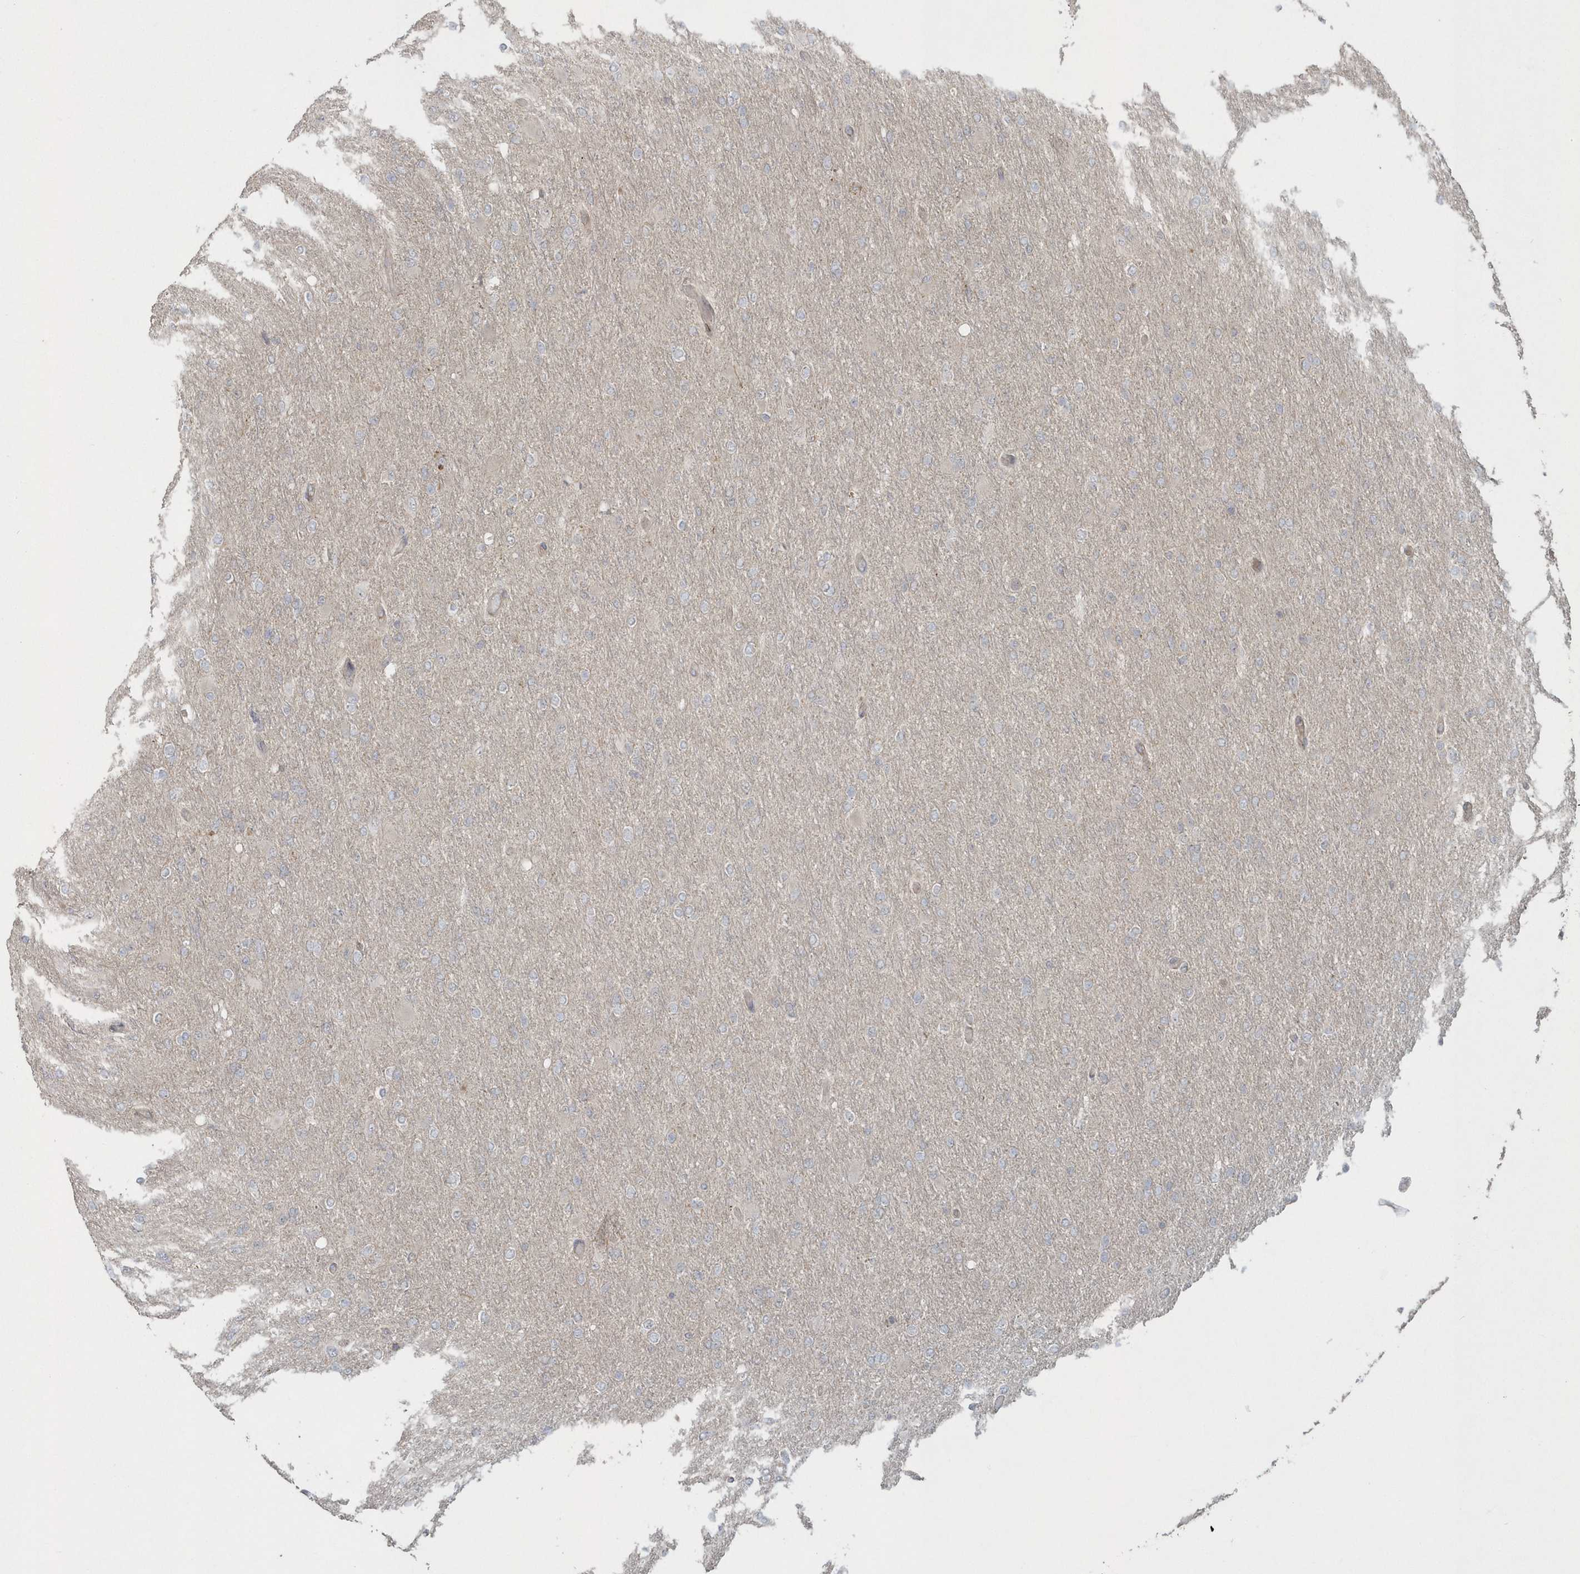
{"staining": {"intensity": "negative", "quantity": "none", "location": "none"}, "tissue": "glioma", "cell_type": "Tumor cells", "image_type": "cancer", "snomed": [{"axis": "morphology", "description": "Glioma, malignant, High grade"}, {"axis": "topography", "description": "Cerebral cortex"}], "caption": "This is an IHC micrograph of malignant high-grade glioma. There is no expression in tumor cells.", "gene": "ARMC8", "patient": {"sex": "female", "age": 36}}